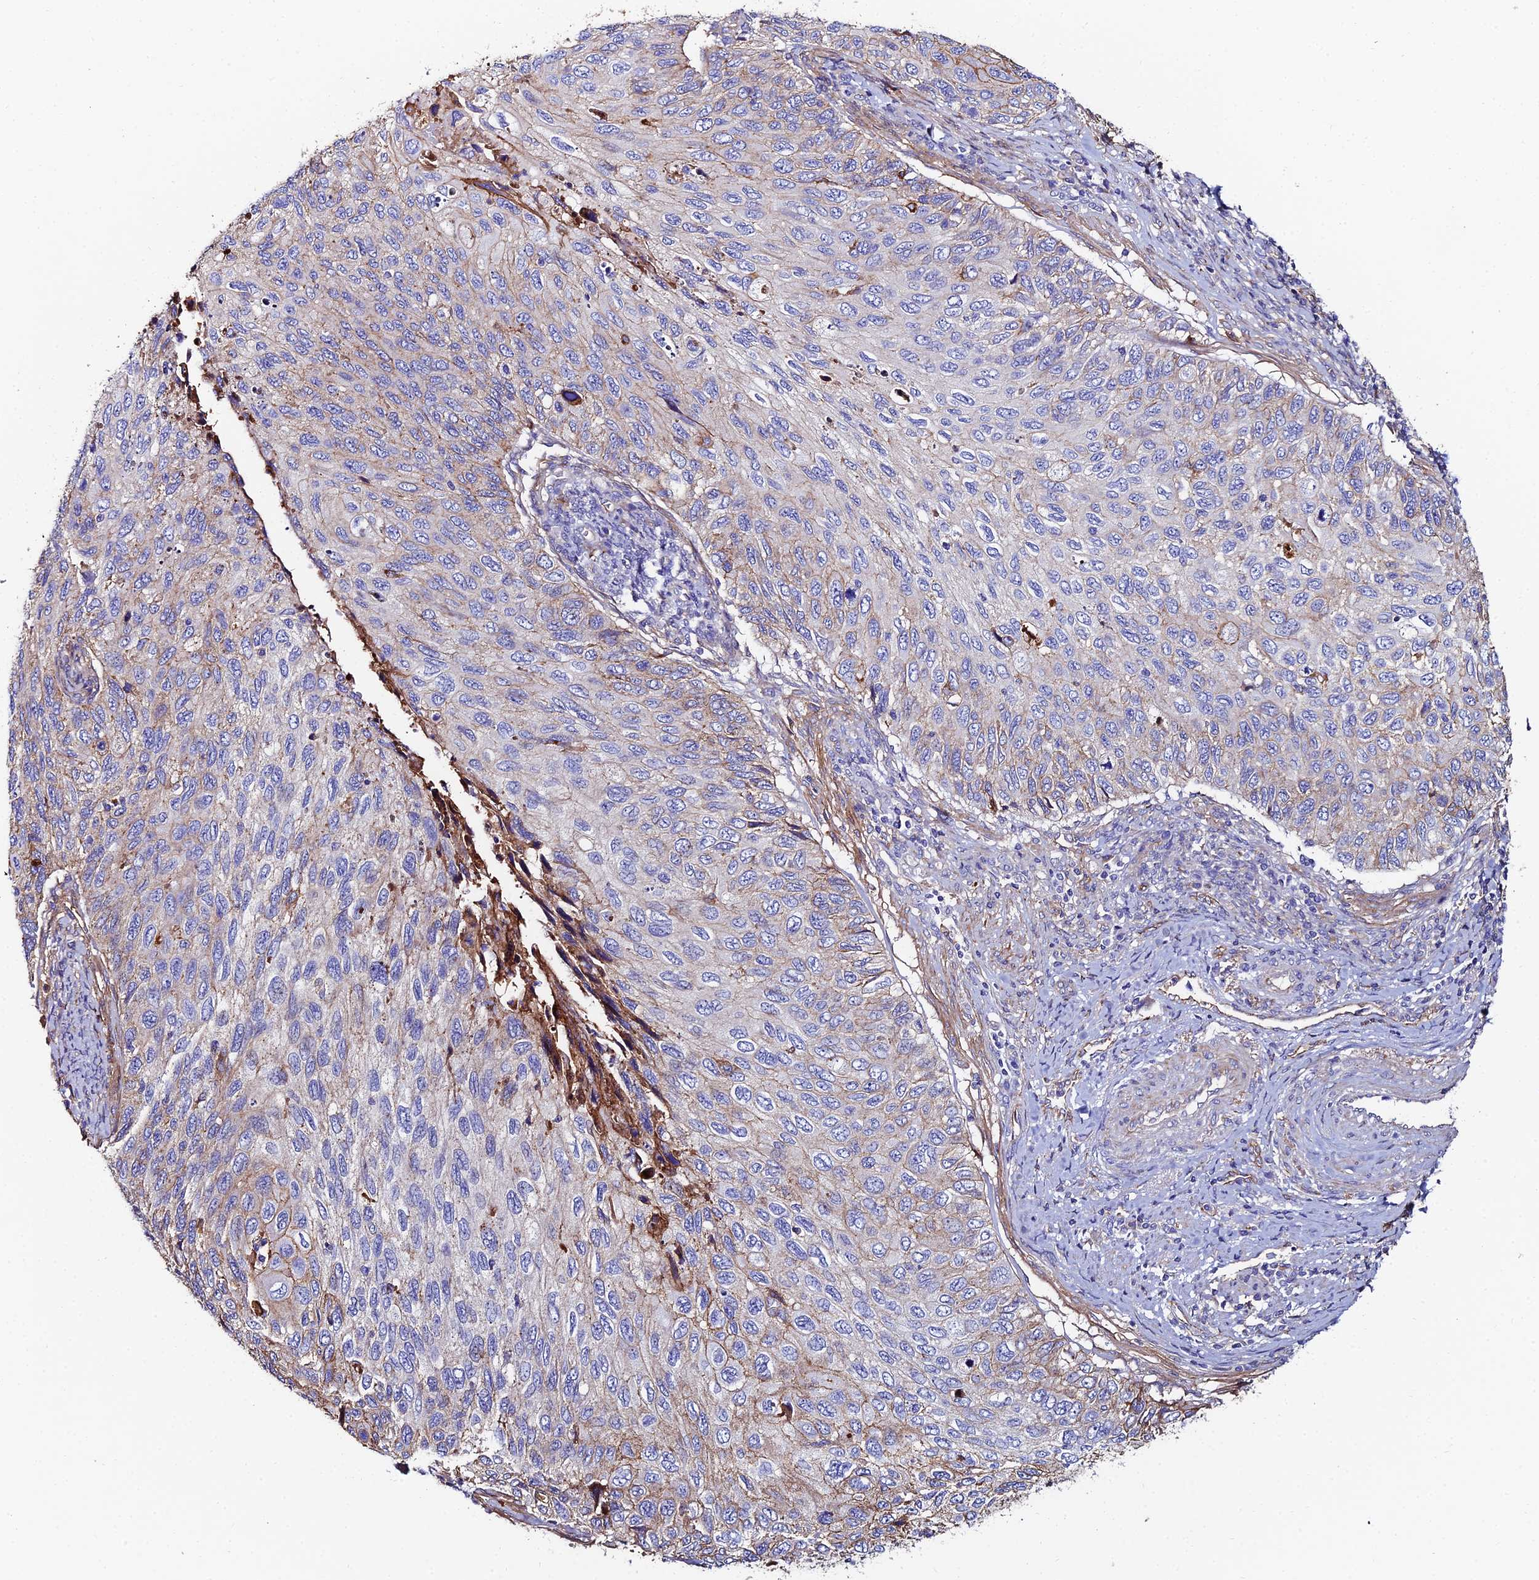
{"staining": {"intensity": "moderate", "quantity": "<25%", "location": "cytoplasmic/membranous"}, "tissue": "cervical cancer", "cell_type": "Tumor cells", "image_type": "cancer", "snomed": [{"axis": "morphology", "description": "Squamous cell carcinoma, NOS"}, {"axis": "topography", "description": "Cervix"}], "caption": "Immunohistochemistry staining of cervical cancer (squamous cell carcinoma), which demonstrates low levels of moderate cytoplasmic/membranous expression in about <25% of tumor cells indicating moderate cytoplasmic/membranous protein expression. The staining was performed using DAB (3,3'-diaminobenzidine) (brown) for protein detection and nuclei were counterstained in hematoxylin (blue).", "gene": "C6", "patient": {"sex": "female", "age": 70}}